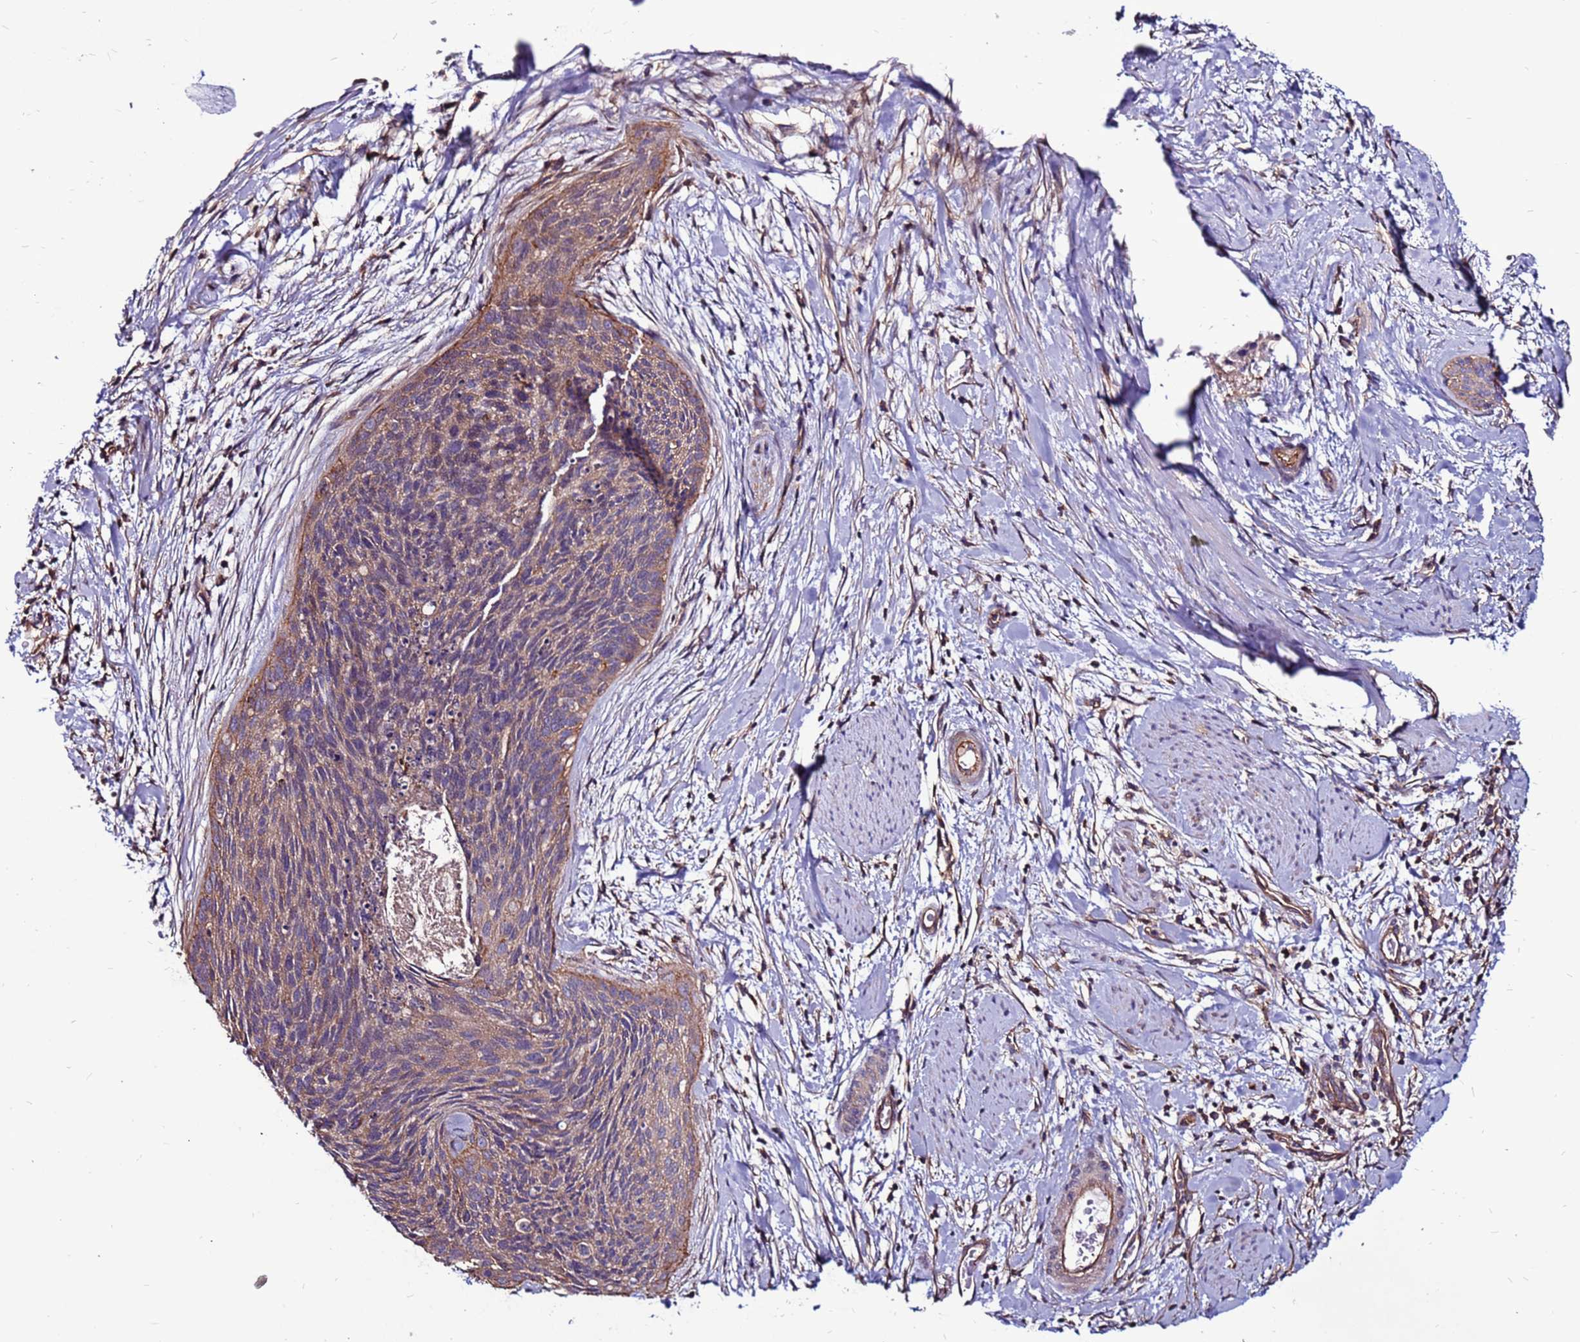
{"staining": {"intensity": "moderate", "quantity": ">75%", "location": "cytoplasmic/membranous"}, "tissue": "cervical cancer", "cell_type": "Tumor cells", "image_type": "cancer", "snomed": [{"axis": "morphology", "description": "Squamous cell carcinoma, NOS"}, {"axis": "topography", "description": "Cervix"}], "caption": "Immunohistochemical staining of cervical cancer reveals medium levels of moderate cytoplasmic/membranous protein expression in about >75% of tumor cells.", "gene": "NRN1L", "patient": {"sex": "female", "age": 55}}